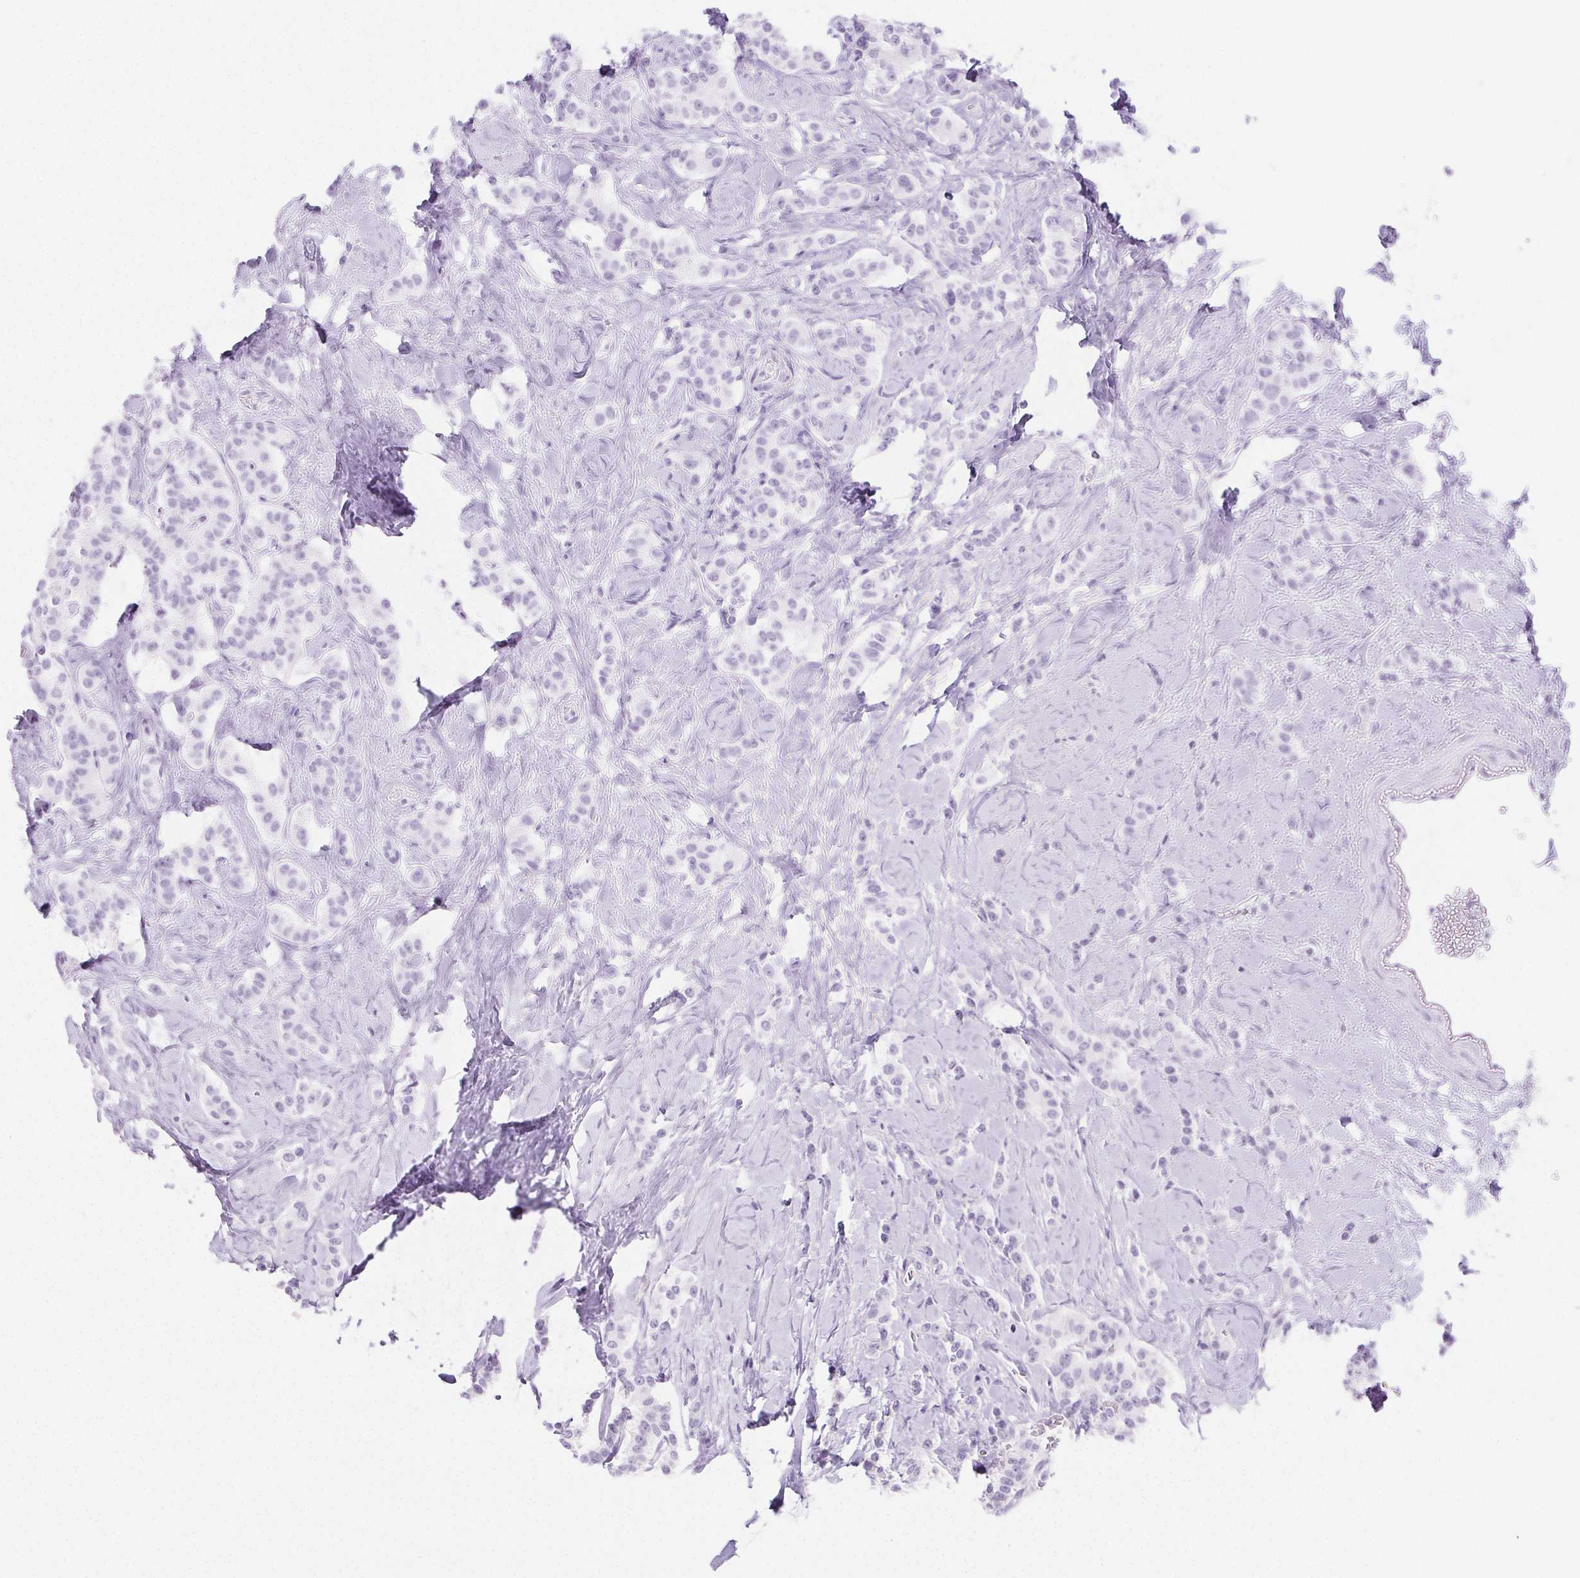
{"staining": {"intensity": "negative", "quantity": "none", "location": "none"}, "tissue": "carcinoid", "cell_type": "Tumor cells", "image_type": "cancer", "snomed": [{"axis": "morphology", "description": "Normal tissue, NOS"}, {"axis": "morphology", "description": "Carcinoid, malignant, NOS"}, {"axis": "topography", "description": "Pancreas"}], "caption": "This is a micrograph of immunohistochemistry (IHC) staining of carcinoid, which shows no positivity in tumor cells.", "gene": "PI3", "patient": {"sex": "male", "age": 36}}